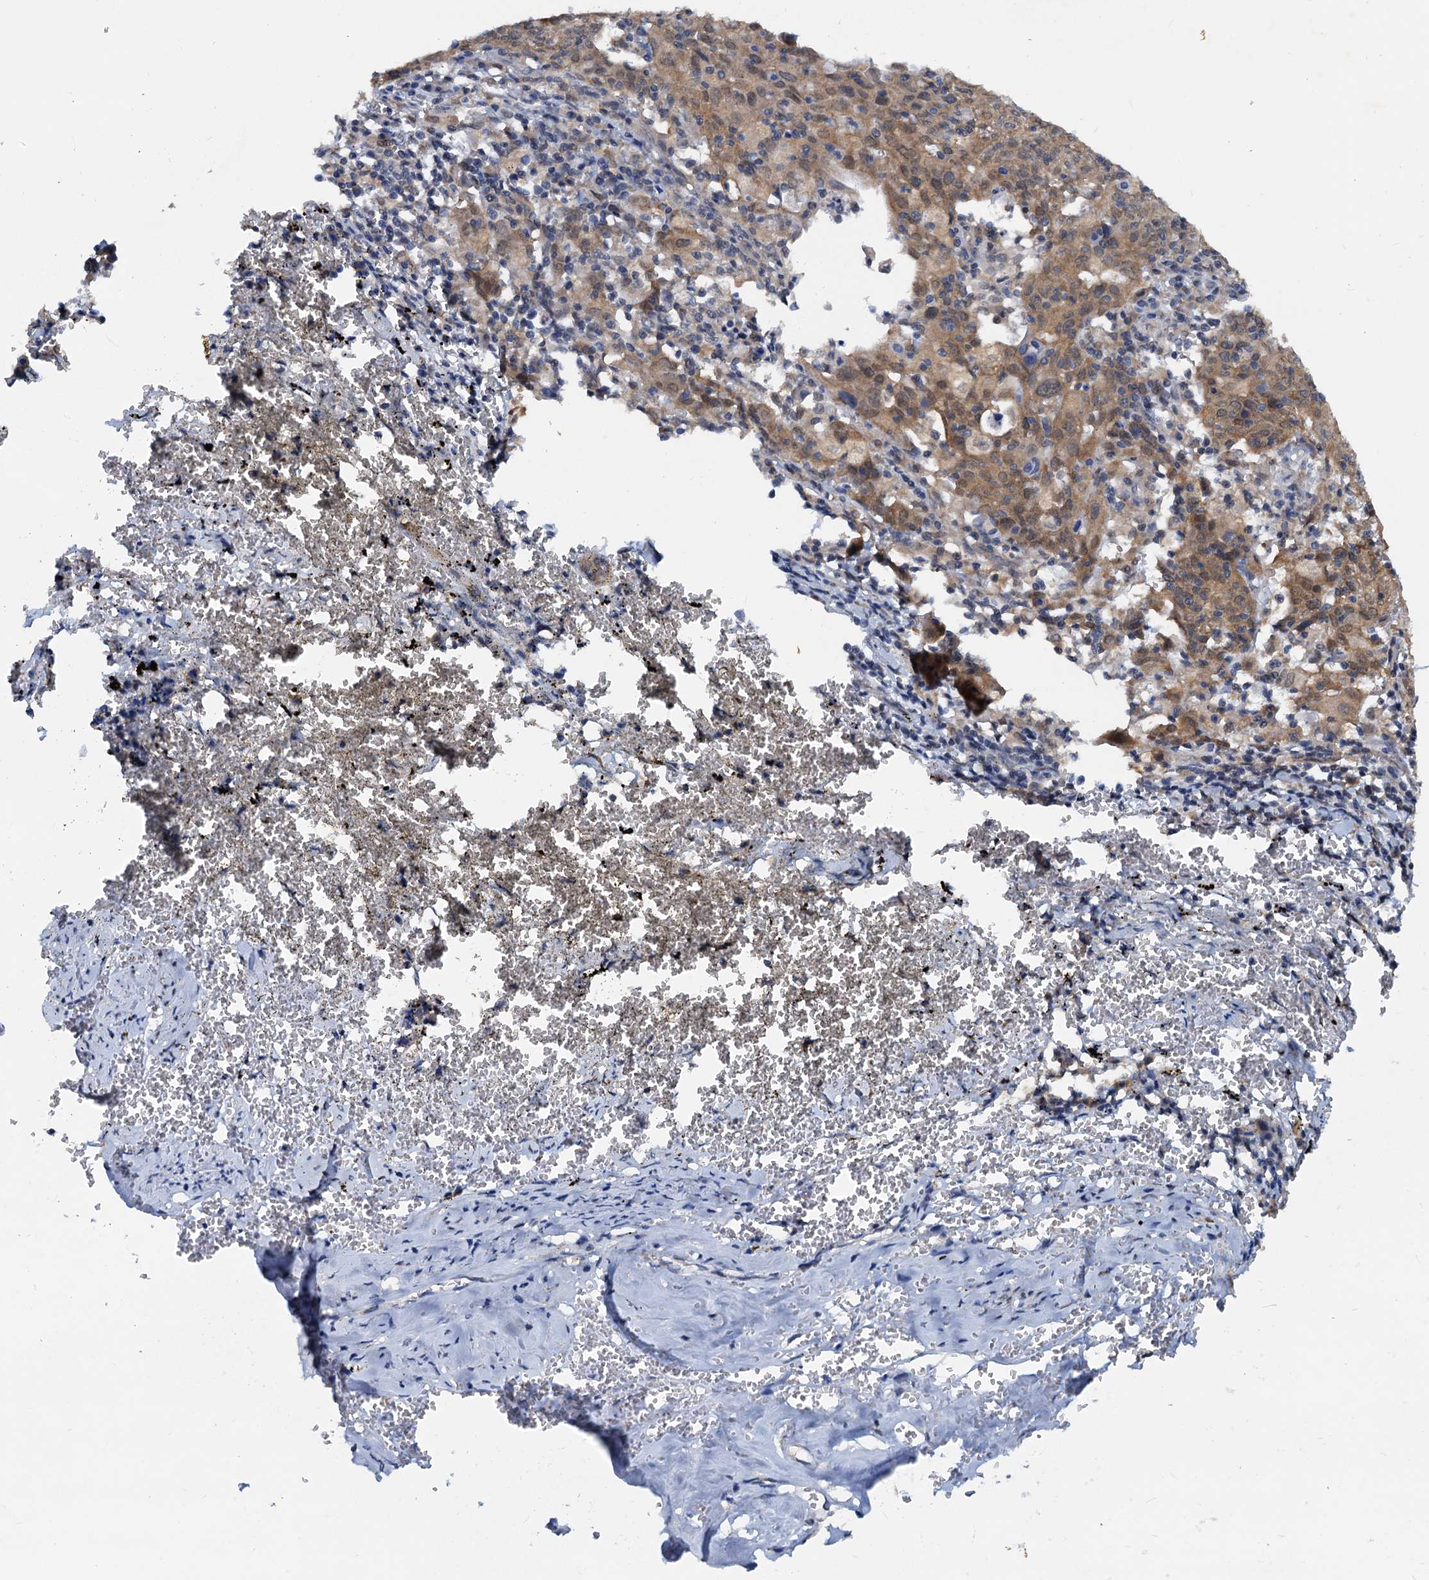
{"staining": {"intensity": "moderate", "quantity": ">75%", "location": "cytoplasmic/membranous"}, "tissue": "cervical cancer", "cell_type": "Tumor cells", "image_type": "cancer", "snomed": [{"axis": "morphology", "description": "Squamous cell carcinoma, NOS"}, {"axis": "topography", "description": "Cervix"}], "caption": "Squamous cell carcinoma (cervical) was stained to show a protein in brown. There is medium levels of moderate cytoplasmic/membranous positivity in approximately >75% of tumor cells. (DAB (3,3'-diaminobenzidine) IHC with brightfield microscopy, high magnification).", "gene": "PTGES3", "patient": {"sex": "female", "age": 67}}